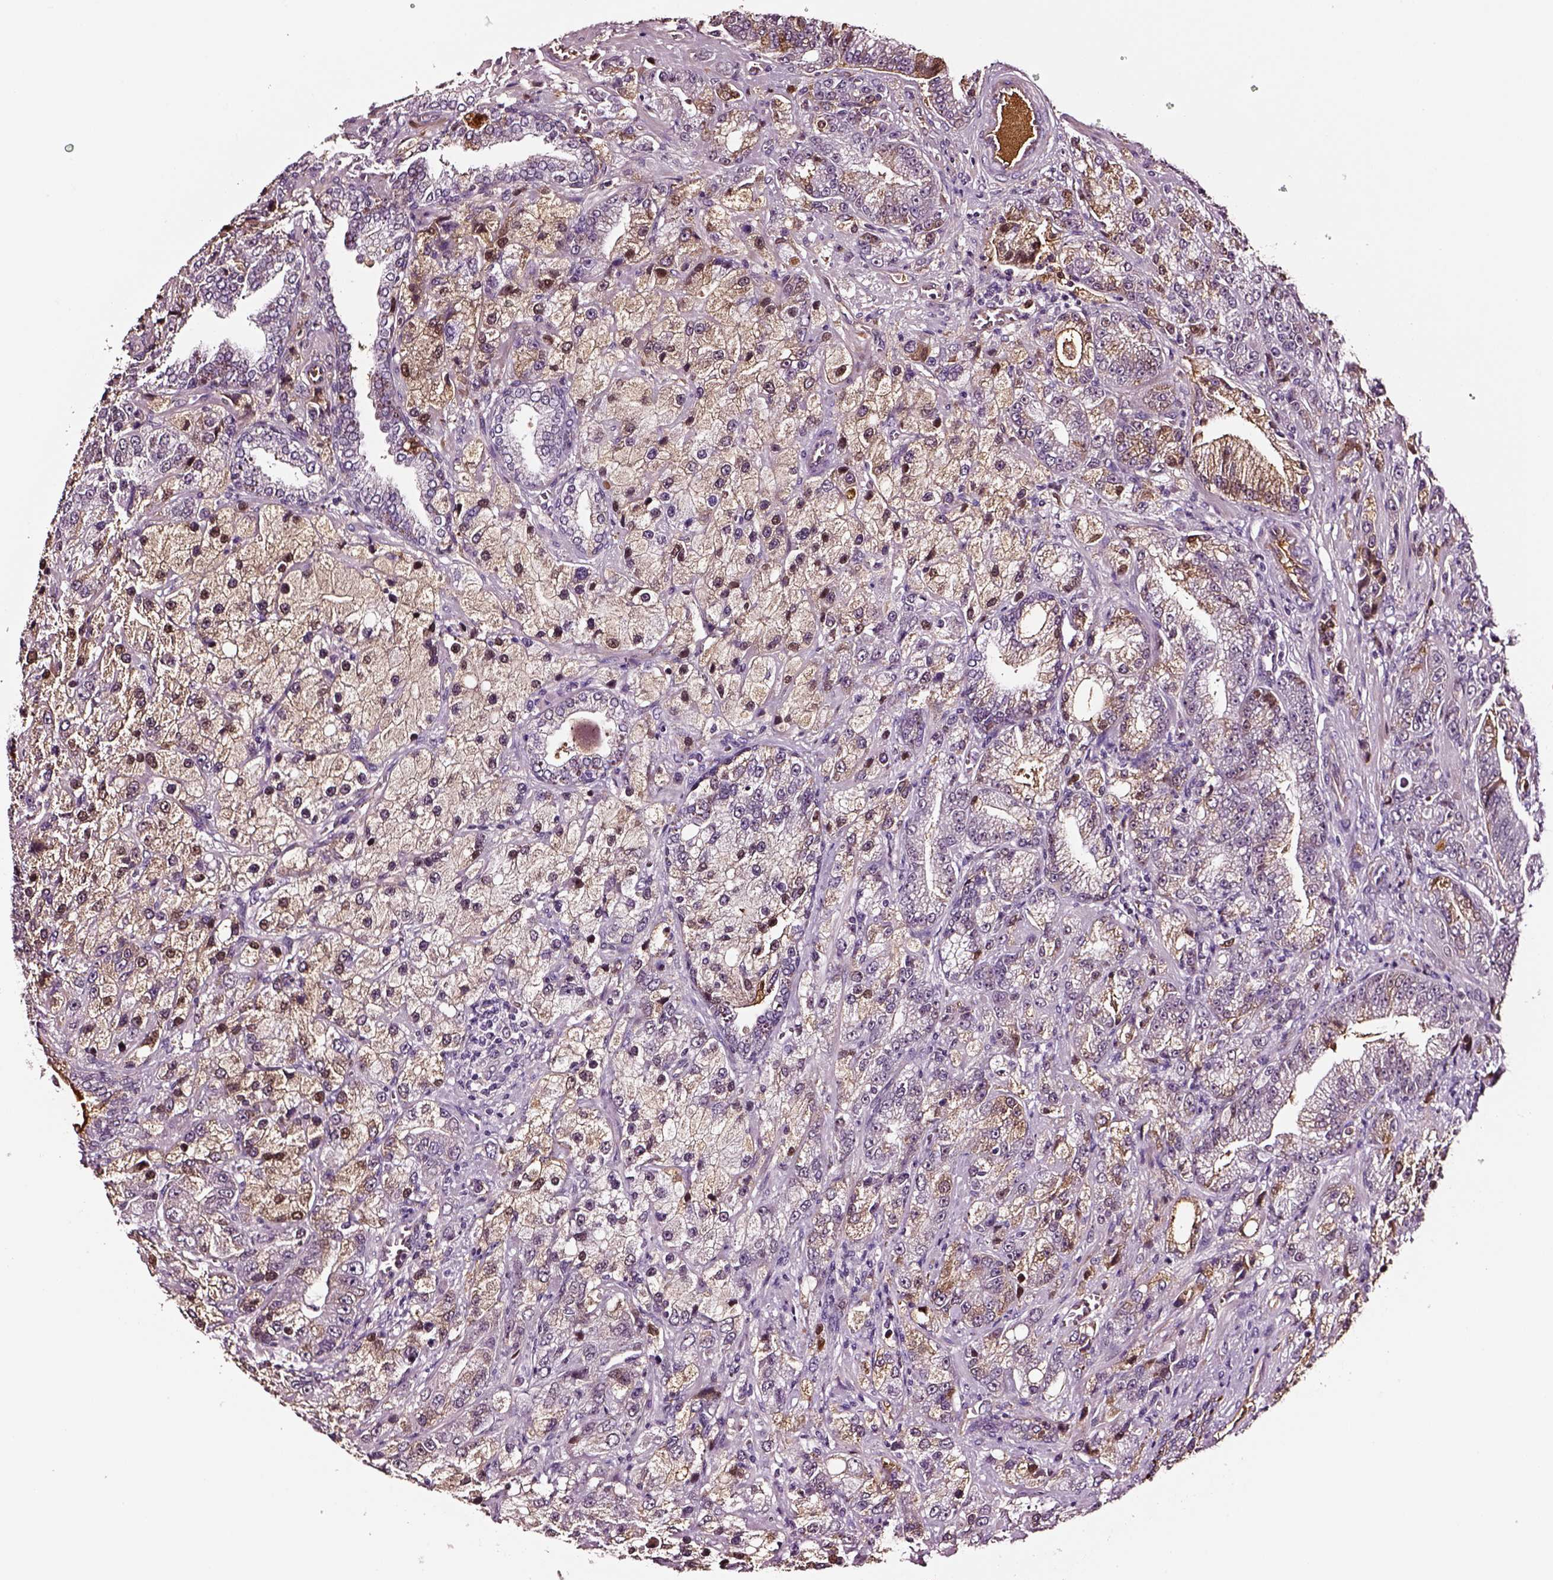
{"staining": {"intensity": "weak", "quantity": "<25%", "location": "cytoplasmic/membranous"}, "tissue": "prostate cancer", "cell_type": "Tumor cells", "image_type": "cancer", "snomed": [{"axis": "morphology", "description": "Adenocarcinoma, NOS"}, {"axis": "topography", "description": "Prostate"}], "caption": "High power microscopy photomicrograph of an immunohistochemistry micrograph of prostate cancer, revealing no significant expression in tumor cells. (Immunohistochemistry (ihc), brightfield microscopy, high magnification).", "gene": "TF", "patient": {"sex": "male", "age": 63}}